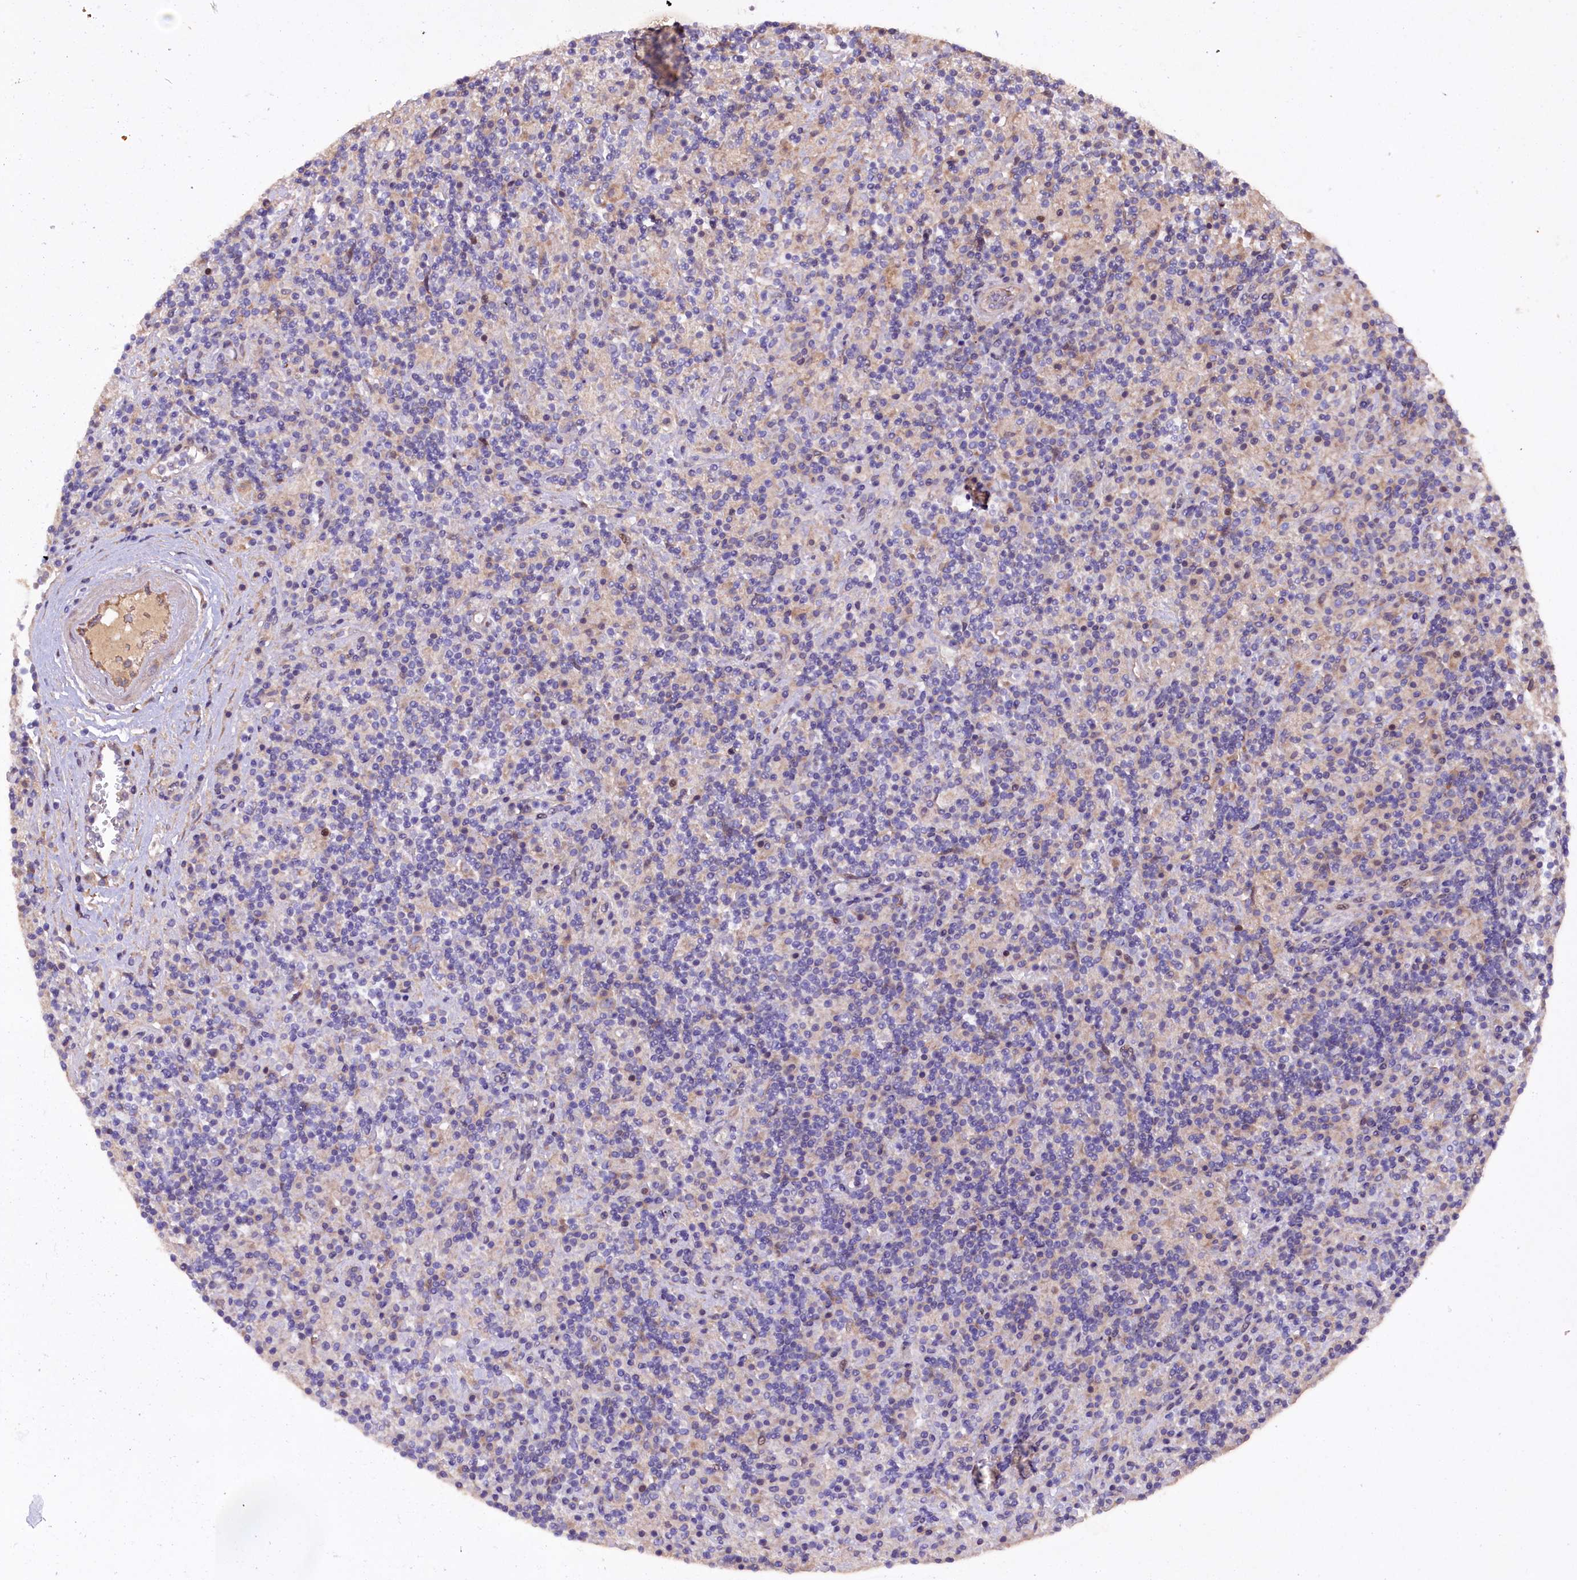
{"staining": {"intensity": "negative", "quantity": "none", "location": "none"}, "tissue": "lymphoma", "cell_type": "Tumor cells", "image_type": "cancer", "snomed": [{"axis": "morphology", "description": "Hodgkin's disease, NOS"}, {"axis": "topography", "description": "Lymph node"}], "caption": "Immunohistochemistry histopathology image of human lymphoma stained for a protein (brown), which demonstrates no positivity in tumor cells. (Stains: DAB (3,3'-diaminobenzidine) immunohistochemistry (IHC) with hematoxylin counter stain, Microscopy: brightfield microscopy at high magnification).", "gene": "GREB1L", "patient": {"sex": "male", "age": 70}}